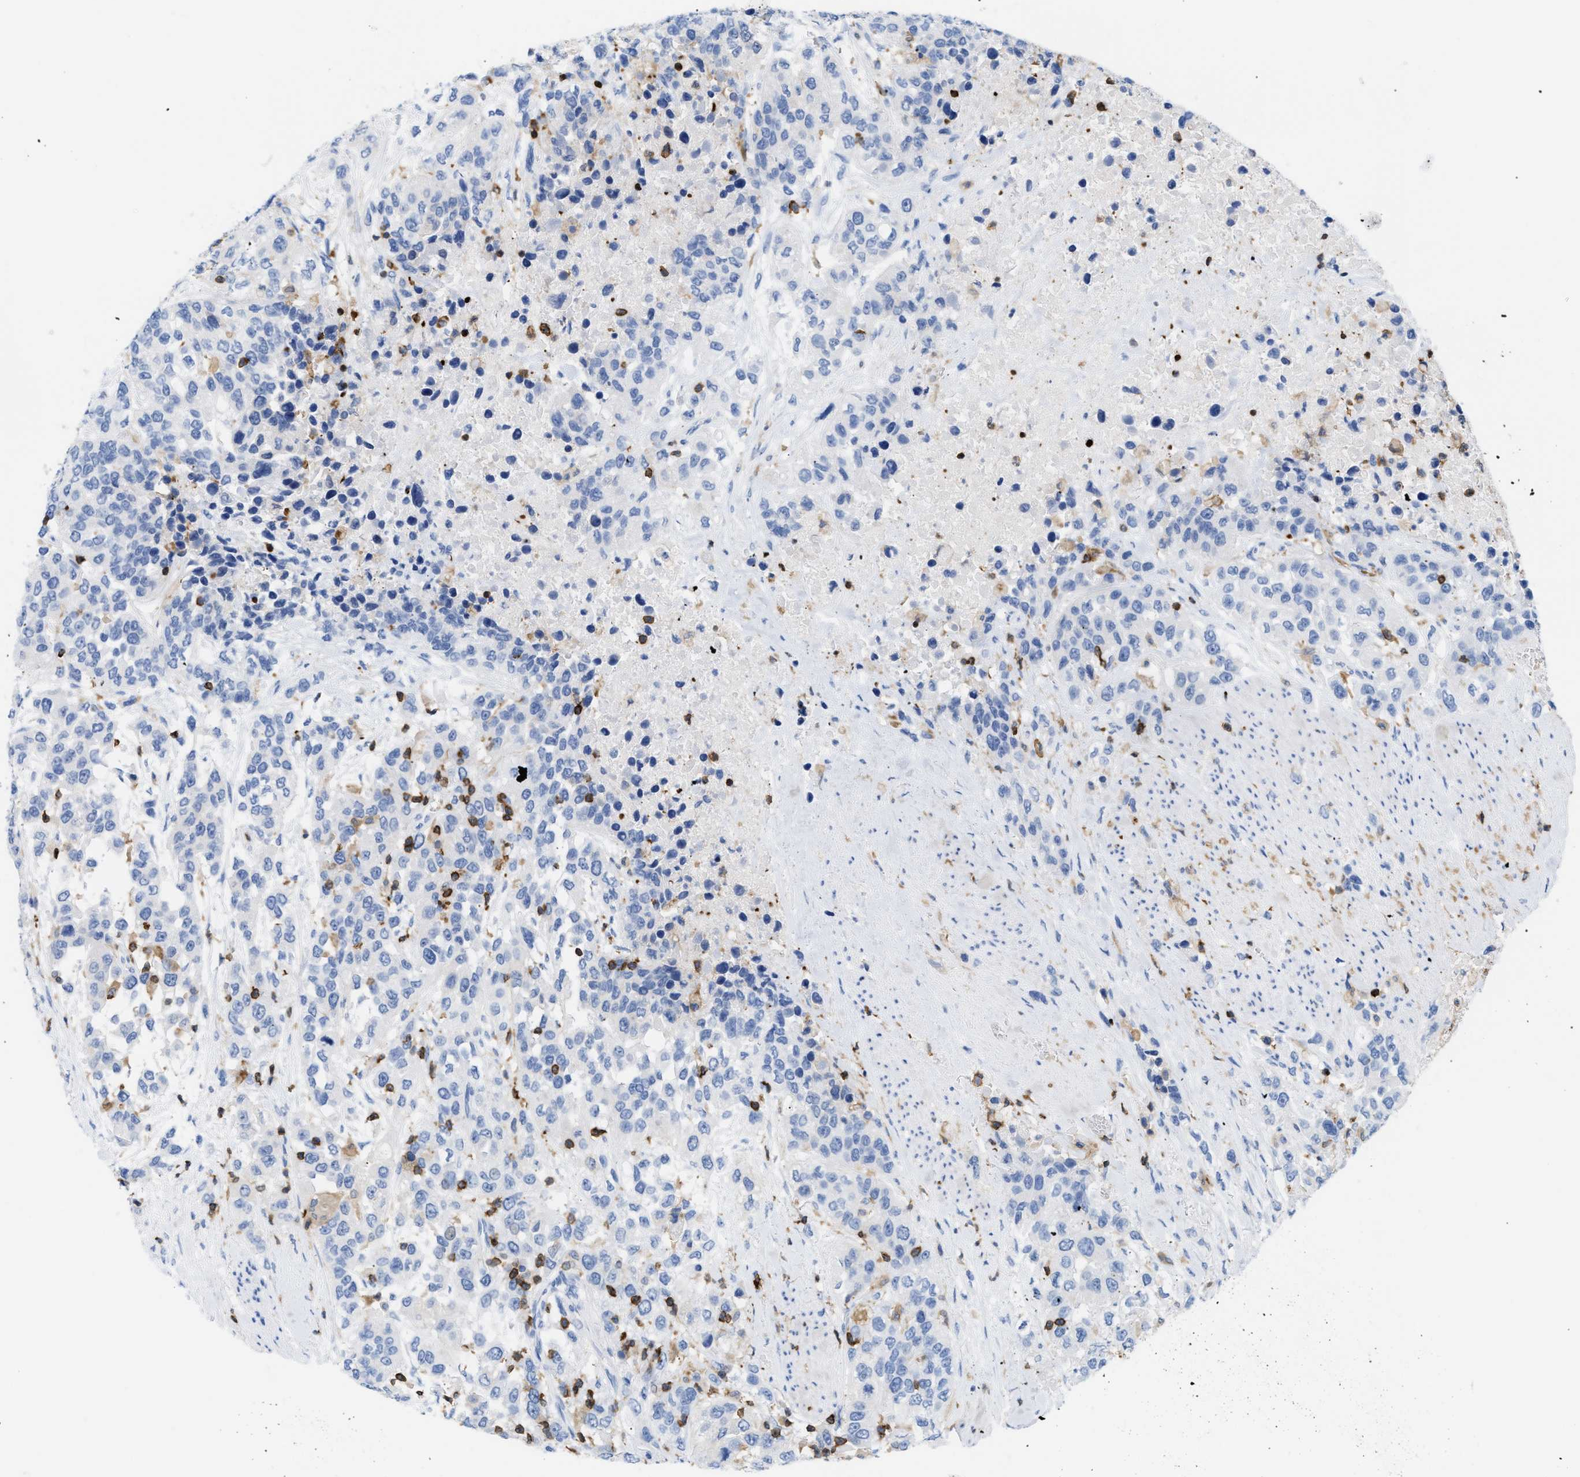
{"staining": {"intensity": "negative", "quantity": "none", "location": "none"}, "tissue": "urothelial cancer", "cell_type": "Tumor cells", "image_type": "cancer", "snomed": [{"axis": "morphology", "description": "Urothelial carcinoma, High grade"}, {"axis": "topography", "description": "Urinary bladder"}], "caption": "Image shows no protein staining in tumor cells of urothelial cancer tissue.", "gene": "LCP1", "patient": {"sex": "female", "age": 80}}